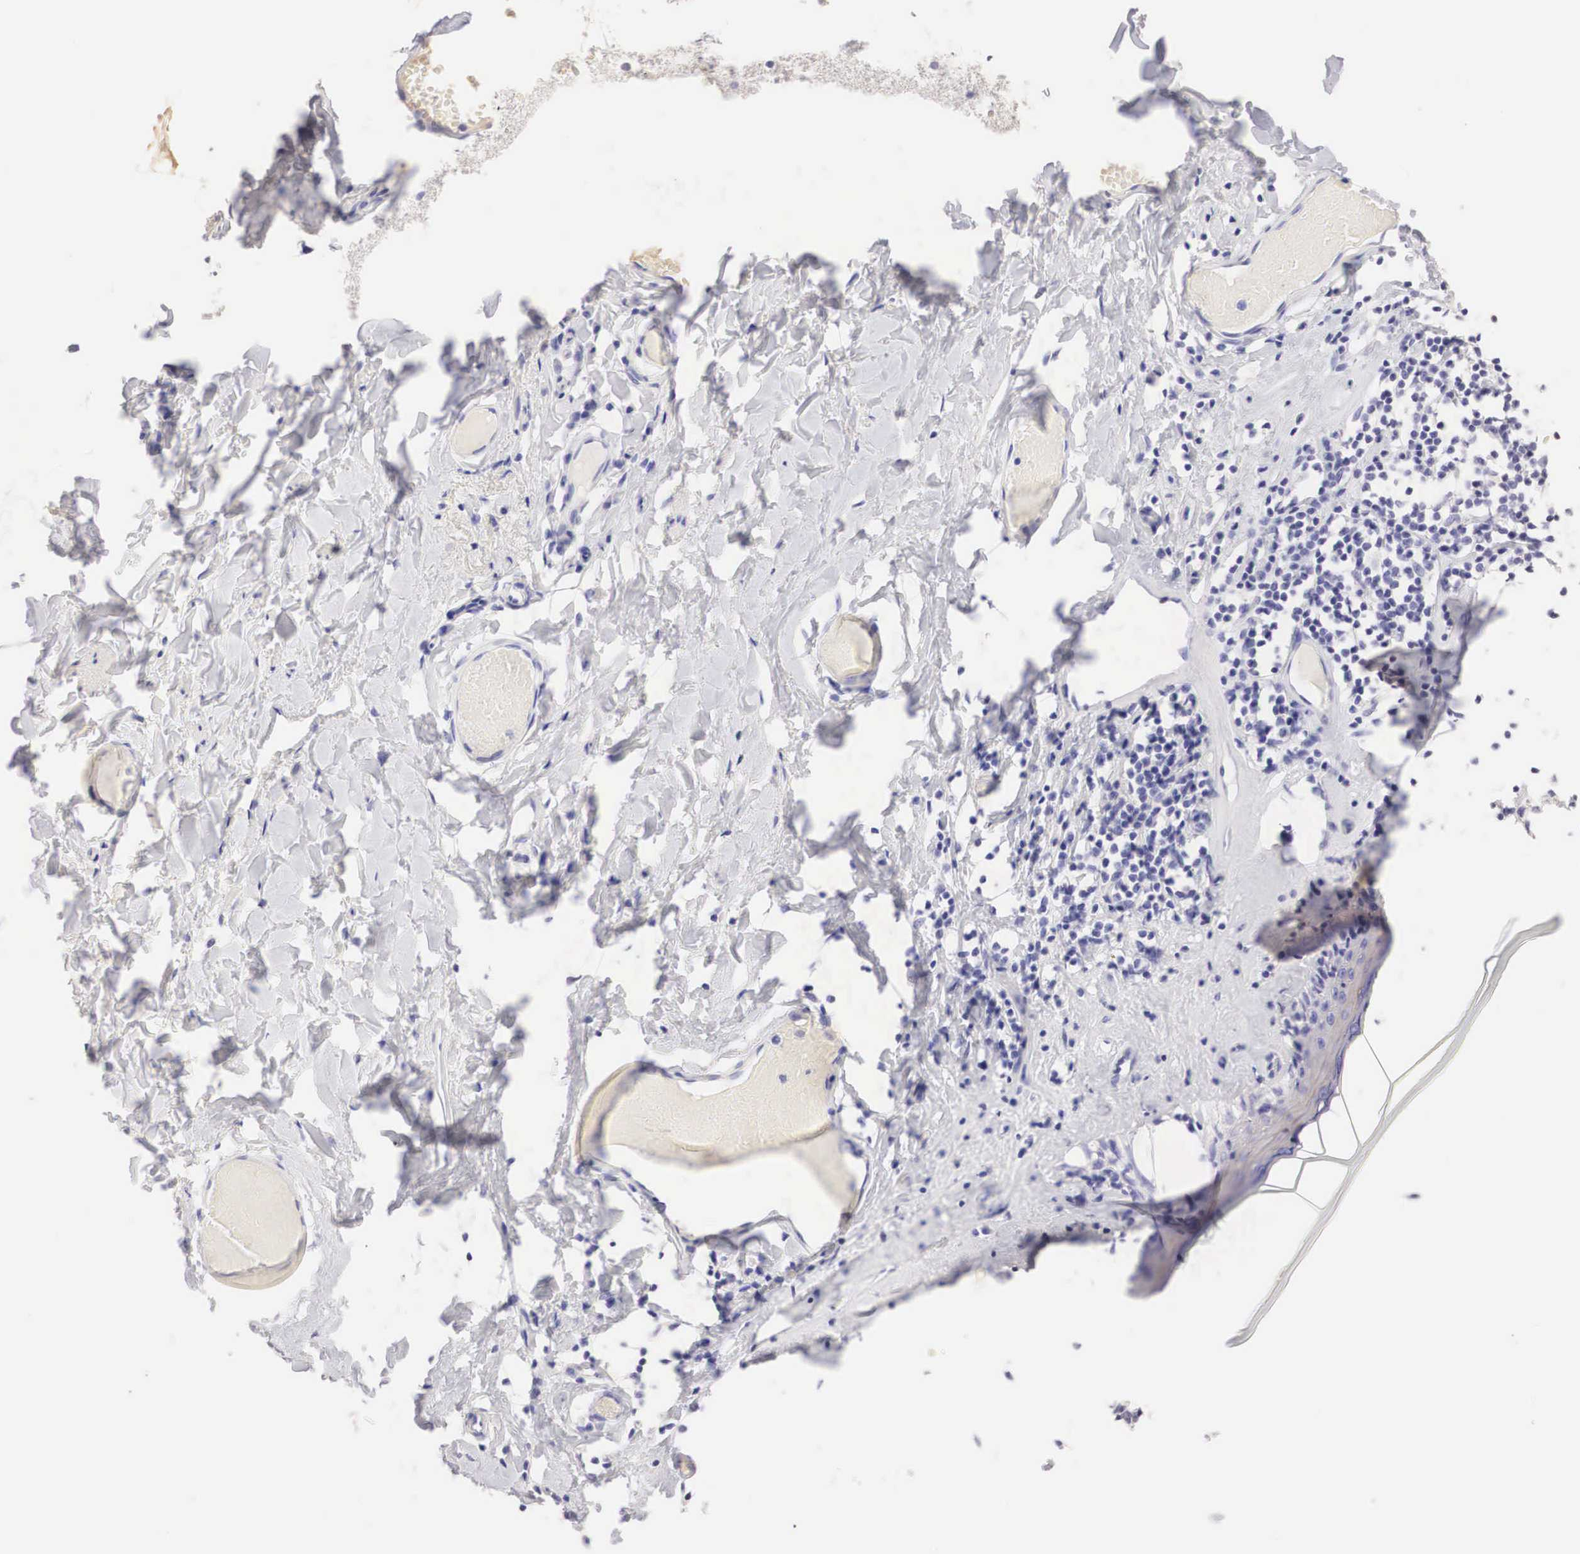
{"staining": {"intensity": "weak", "quantity": "<25%", "location": "cytoplasmic/membranous"}, "tissue": "skin", "cell_type": "Epidermal cells", "image_type": "normal", "snomed": [{"axis": "morphology", "description": "Normal tissue, NOS"}, {"axis": "topography", "description": "Vascular tissue"}, {"axis": "topography", "description": "Vulva"}, {"axis": "topography", "description": "Peripheral nerve tissue"}], "caption": "Epidermal cells show no significant protein staining in unremarkable skin. The staining is performed using DAB (3,3'-diaminobenzidine) brown chromogen with nuclei counter-stained in using hematoxylin.", "gene": "ERBB2", "patient": {"sex": "female", "age": 86}}